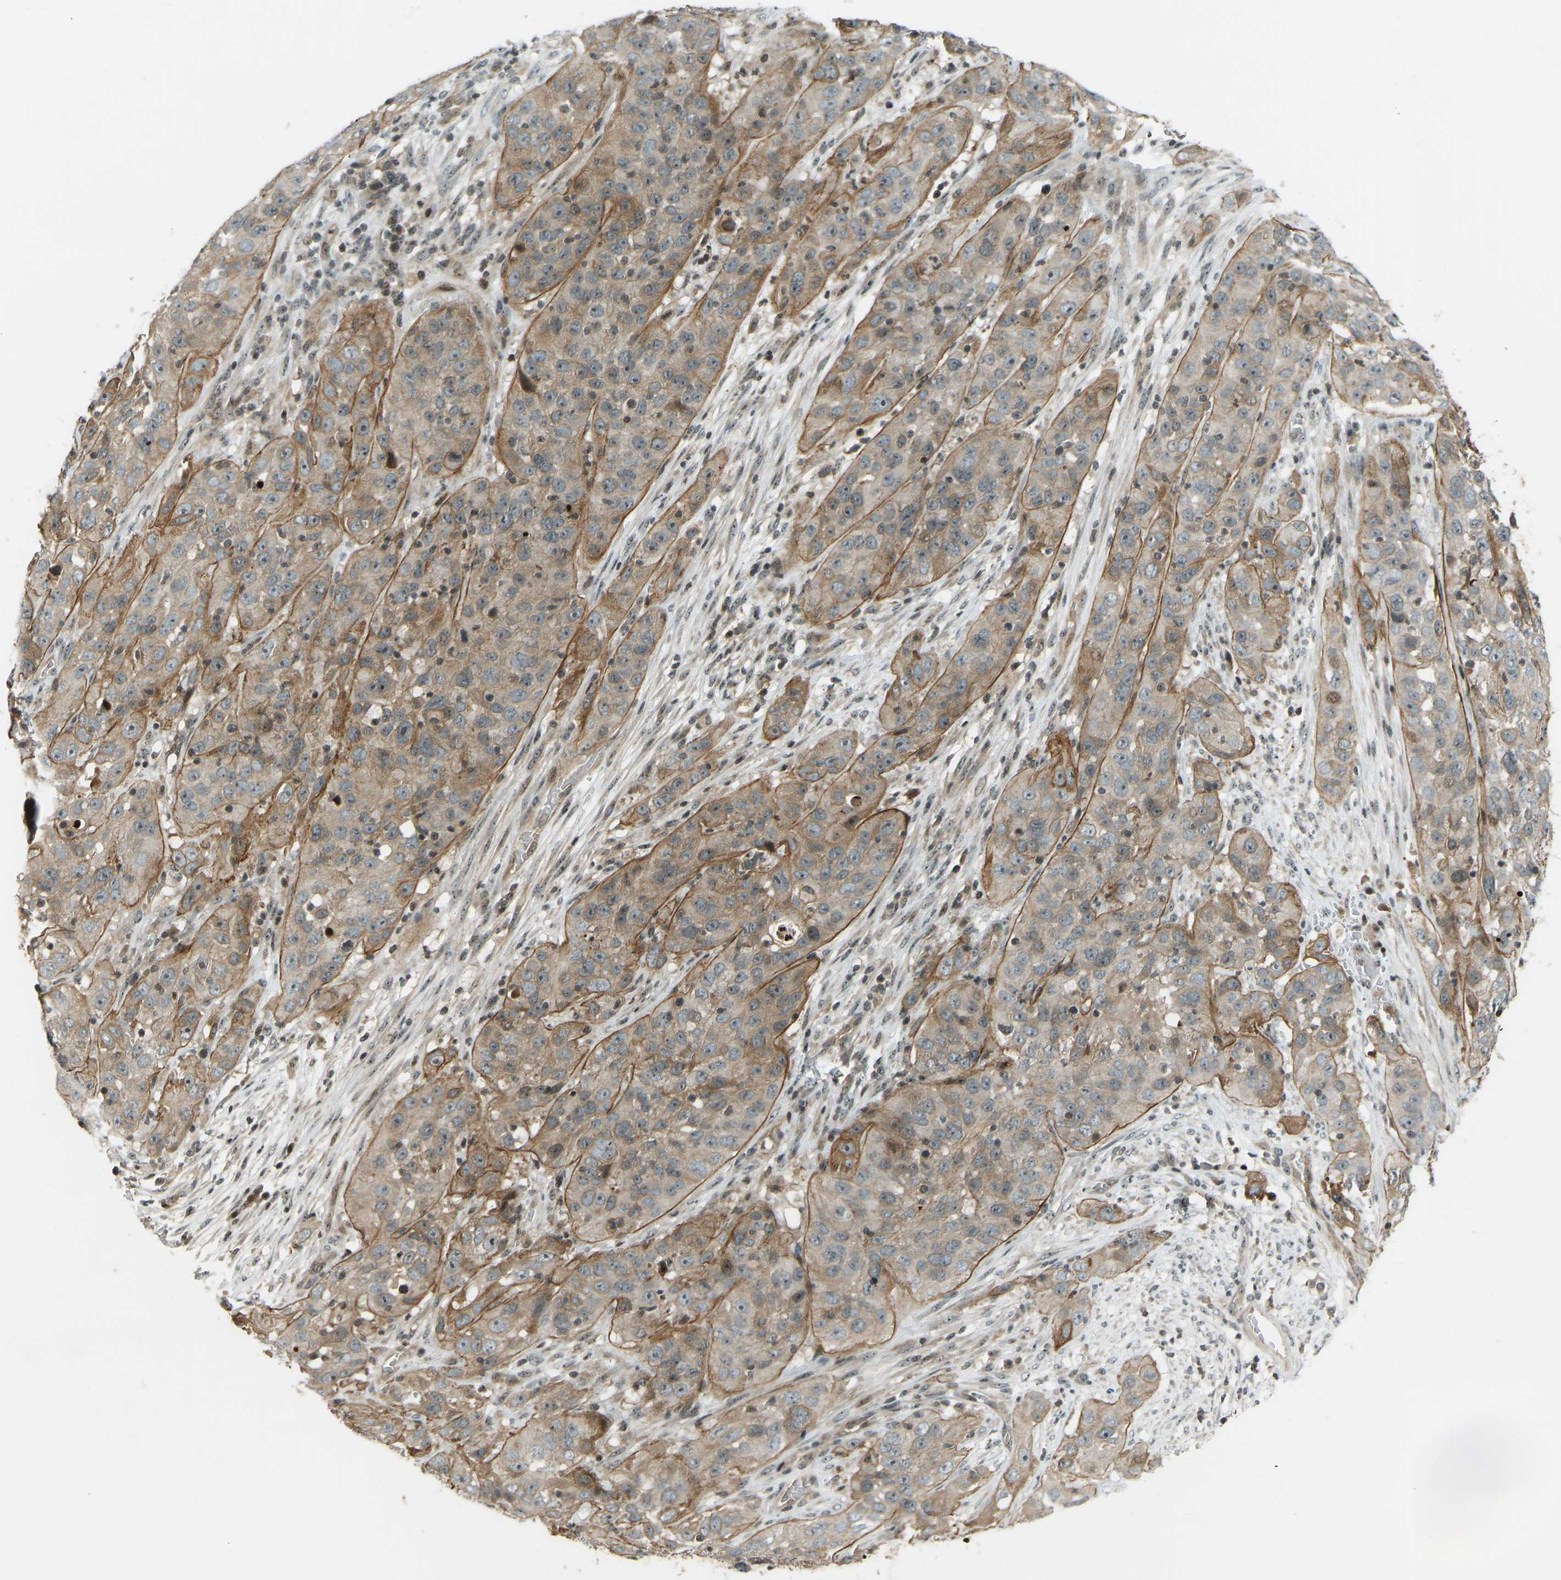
{"staining": {"intensity": "moderate", "quantity": ">75%", "location": "cytoplasmic/membranous"}, "tissue": "cervical cancer", "cell_type": "Tumor cells", "image_type": "cancer", "snomed": [{"axis": "morphology", "description": "Squamous cell carcinoma, NOS"}, {"axis": "topography", "description": "Cervix"}], "caption": "Immunohistochemical staining of squamous cell carcinoma (cervical) exhibits medium levels of moderate cytoplasmic/membranous expression in approximately >75% of tumor cells.", "gene": "SVOPL", "patient": {"sex": "female", "age": 32}}